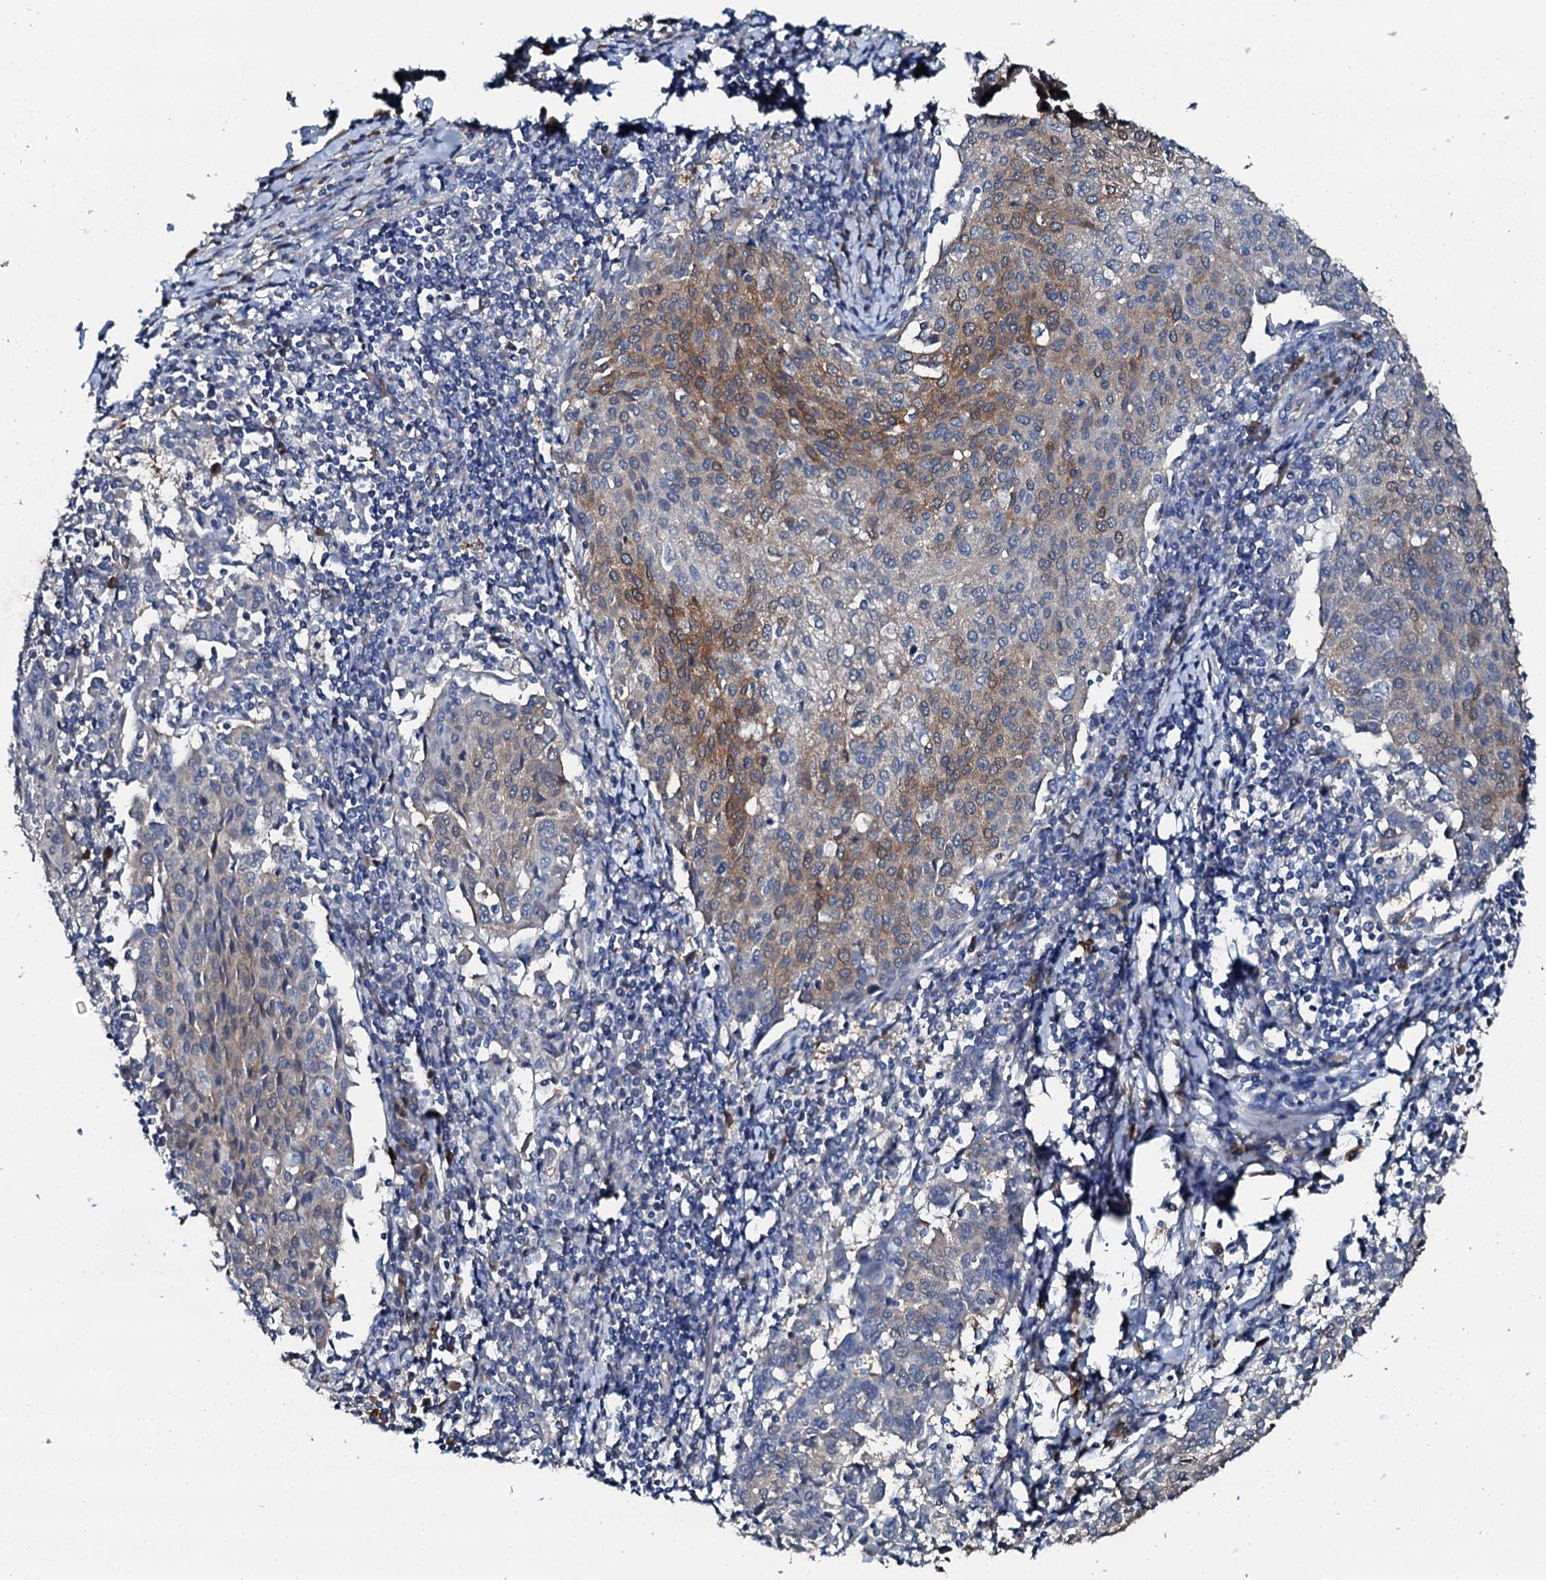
{"staining": {"intensity": "moderate", "quantity": "25%-75%", "location": "cytoplasmic/membranous"}, "tissue": "cervical cancer", "cell_type": "Tumor cells", "image_type": "cancer", "snomed": [{"axis": "morphology", "description": "Squamous cell carcinoma, NOS"}, {"axis": "topography", "description": "Cervix"}], "caption": "High-power microscopy captured an IHC histopathology image of squamous cell carcinoma (cervical), revealing moderate cytoplasmic/membranous staining in about 25%-75% of tumor cells. (Stains: DAB (3,3'-diaminobenzidine) in brown, nuclei in blue, Microscopy: brightfield microscopy at high magnification).", "gene": "GFOD2", "patient": {"sex": "female", "age": 46}}